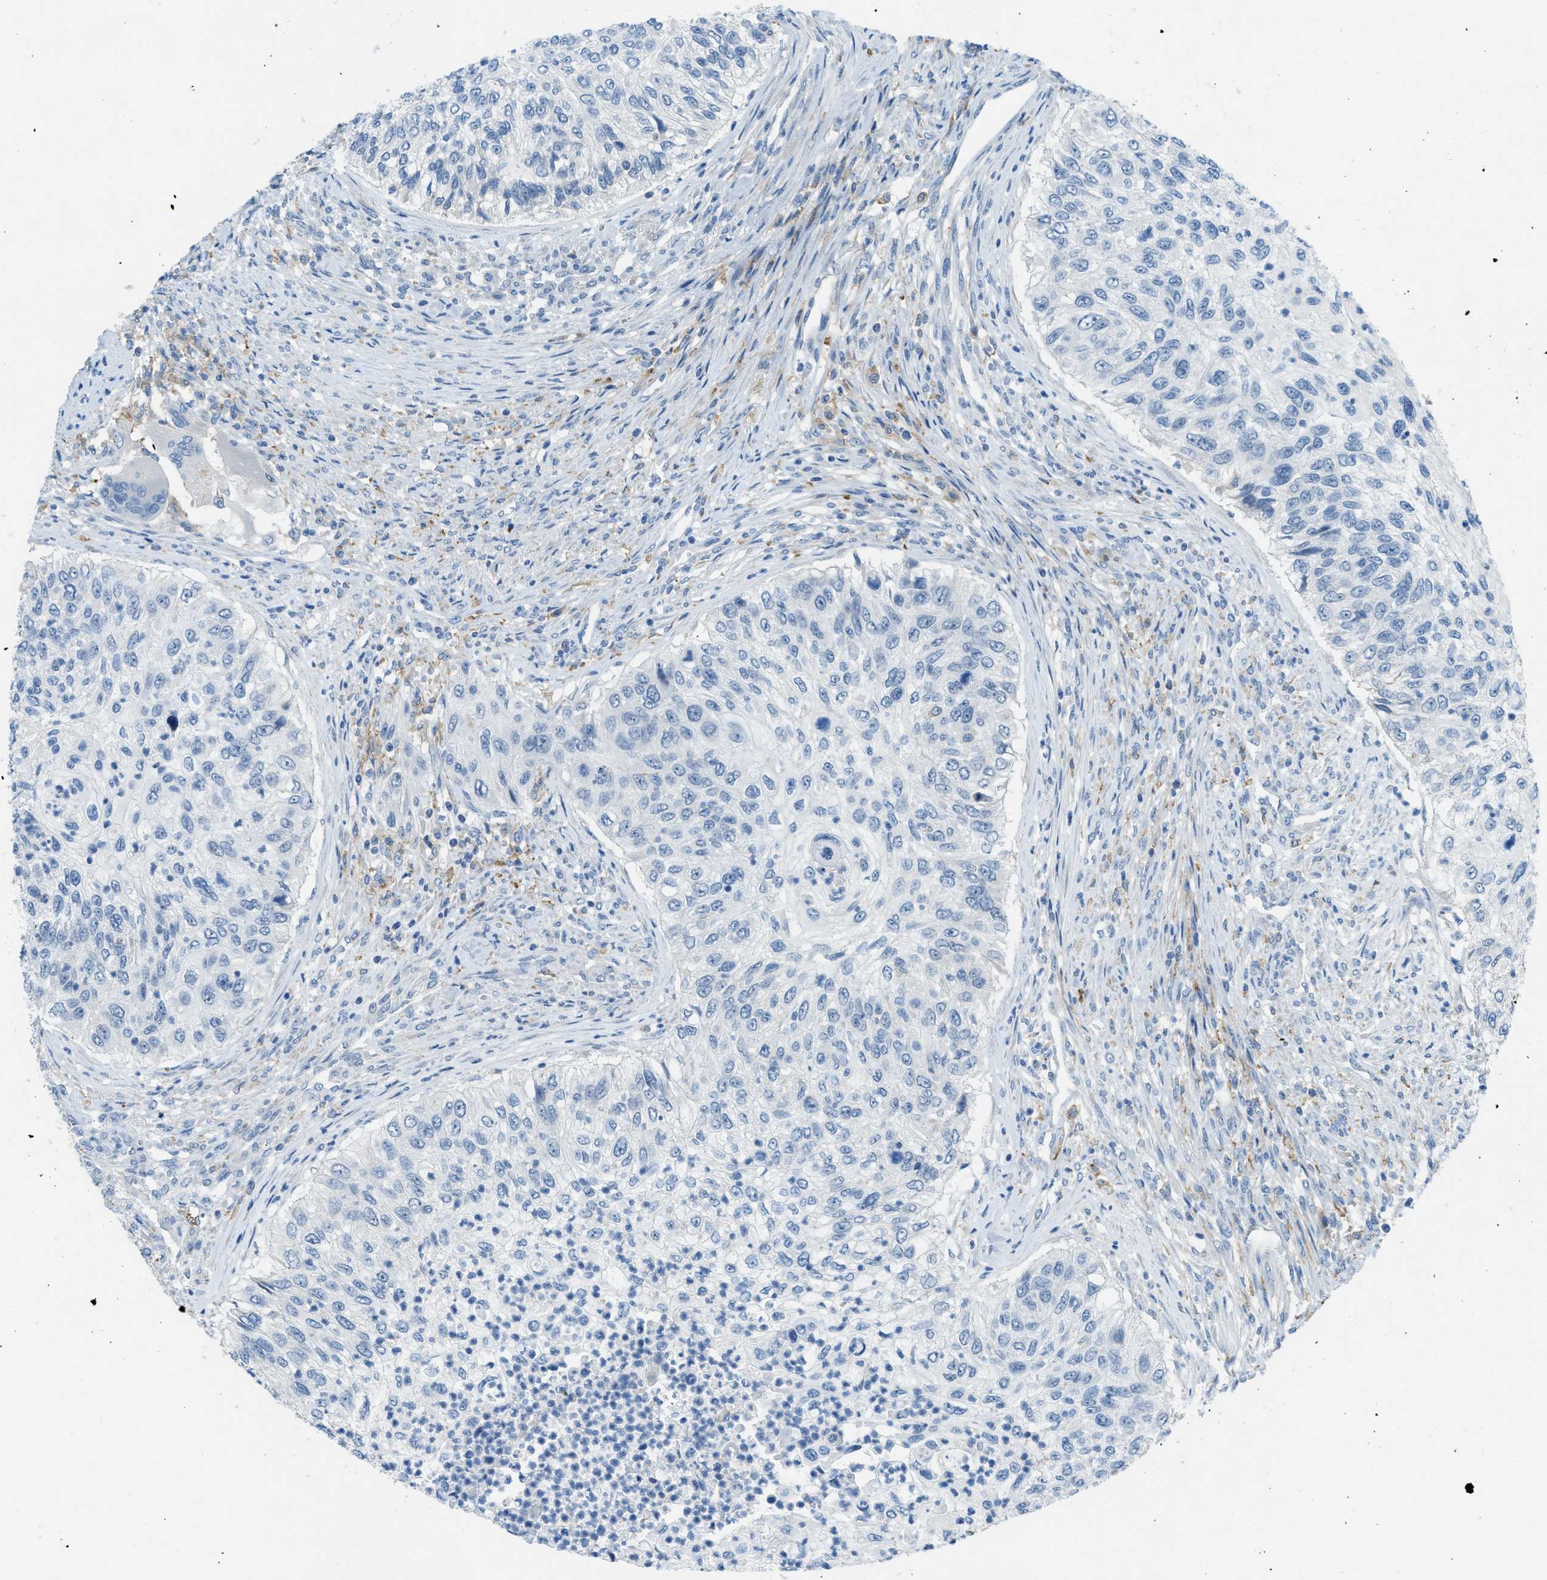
{"staining": {"intensity": "negative", "quantity": "none", "location": "none"}, "tissue": "urothelial cancer", "cell_type": "Tumor cells", "image_type": "cancer", "snomed": [{"axis": "morphology", "description": "Urothelial carcinoma, High grade"}, {"axis": "topography", "description": "Urinary bladder"}], "caption": "The image displays no significant expression in tumor cells of high-grade urothelial carcinoma. The staining was performed using DAB (3,3'-diaminobenzidine) to visualize the protein expression in brown, while the nuclei were stained in blue with hematoxylin (Magnification: 20x).", "gene": "KLHL8", "patient": {"sex": "female", "age": 60}}